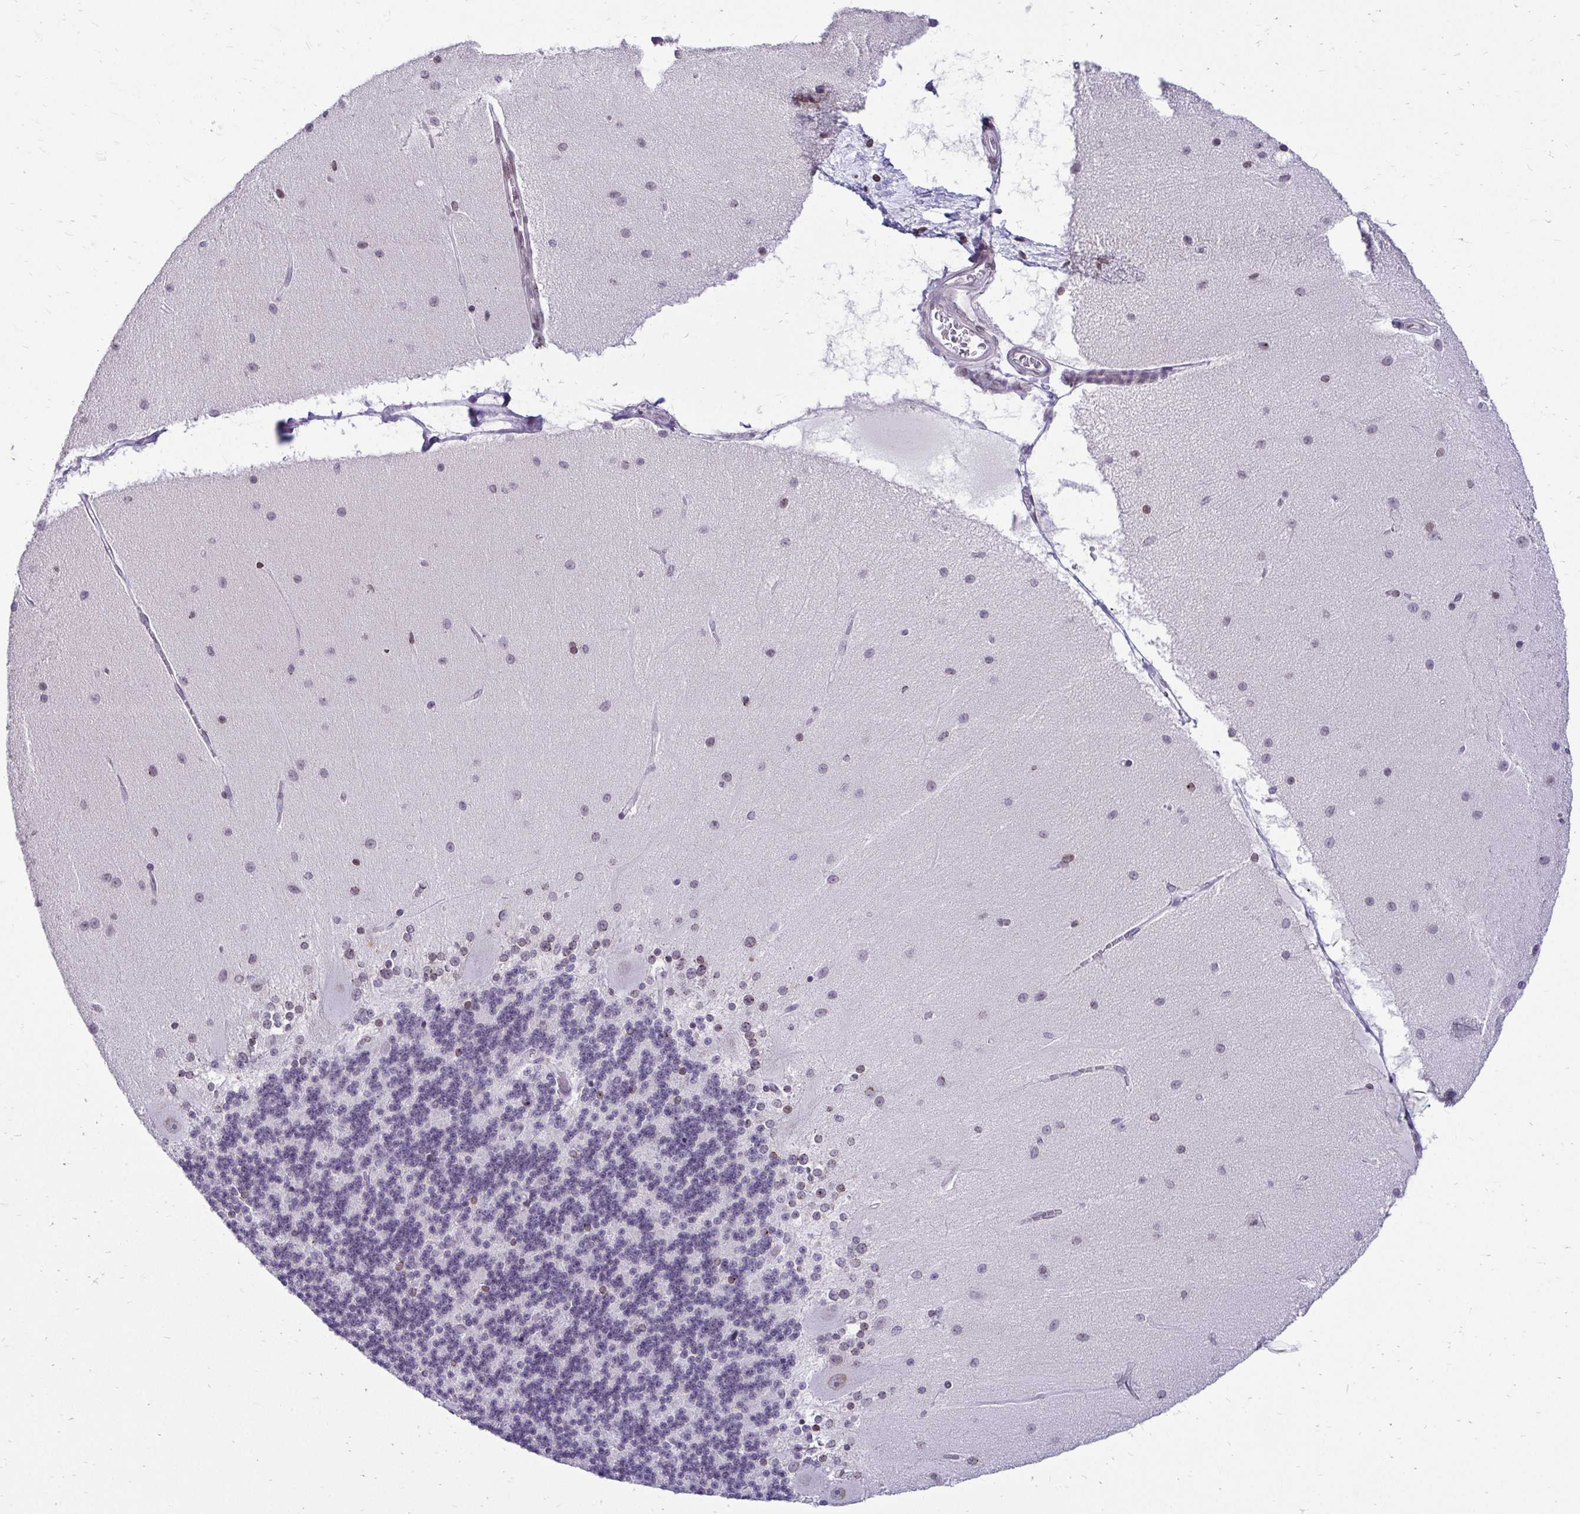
{"staining": {"intensity": "negative", "quantity": "none", "location": "none"}, "tissue": "cerebellum", "cell_type": "Cells in granular layer", "image_type": "normal", "snomed": [{"axis": "morphology", "description": "Normal tissue, NOS"}, {"axis": "topography", "description": "Cerebellum"}], "caption": "An immunohistochemistry micrograph of benign cerebellum is shown. There is no staining in cells in granular layer of cerebellum. (Immunohistochemistry (ihc), brightfield microscopy, high magnification).", "gene": "BANF1", "patient": {"sex": "female", "age": 54}}